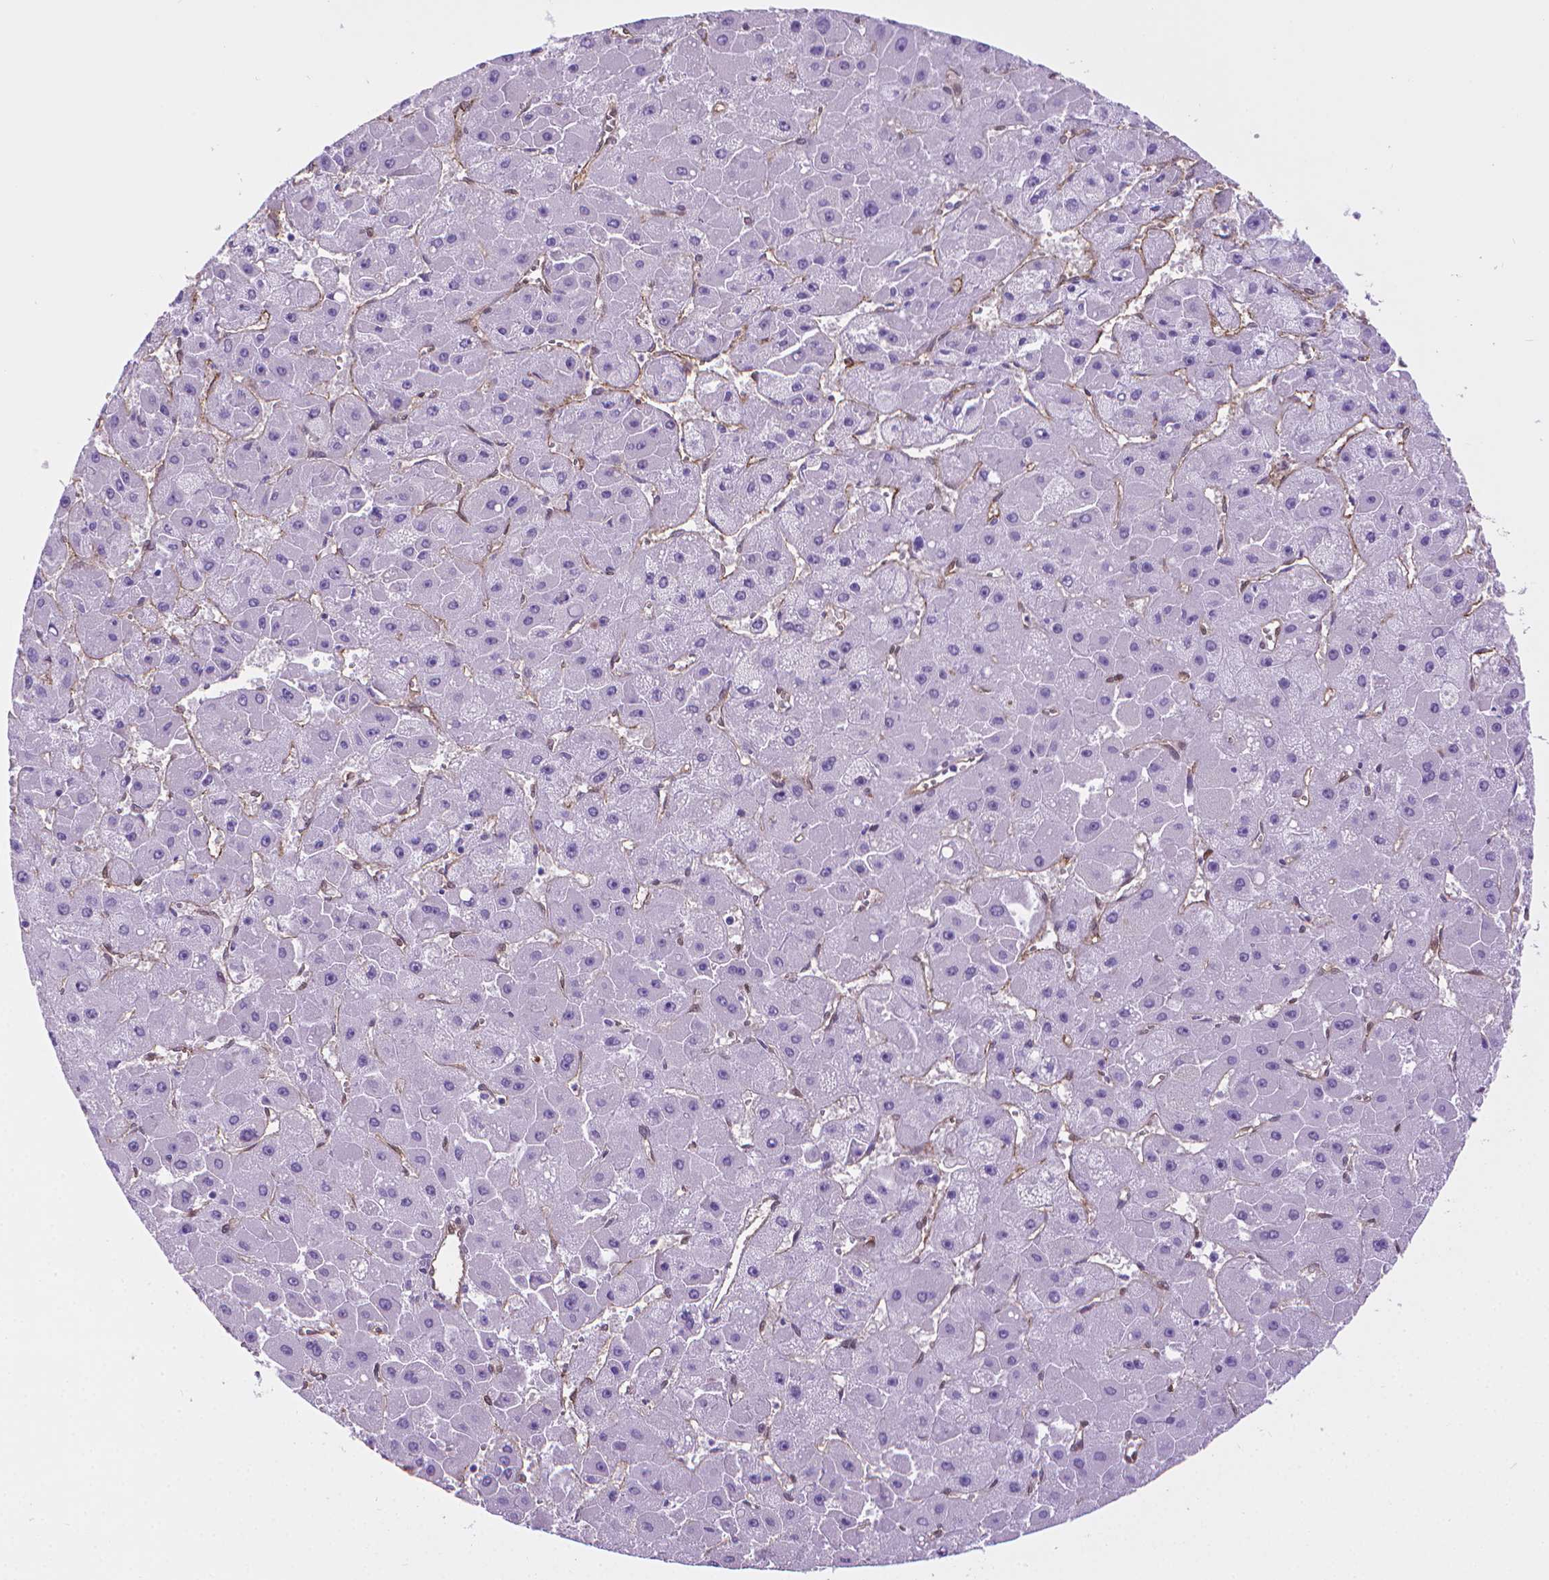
{"staining": {"intensity": "negative", "quantity": "none", "location": "none"}, "tissue": "liver cancer", "cell_type": "Tumor cells", "image_type": "cancer", "snomed": [{"axis": "morphology", "description": "Carcinoma, Hepatocellular, NOS"}, {"axis": "topography", "description": "Liver"}], "caption": "An image of human hepatocellular carcinoma (liver) is negative for staining in tumor cells.", "gene": "CLIC4", "patient": {"sex": "female", "age": 25}}